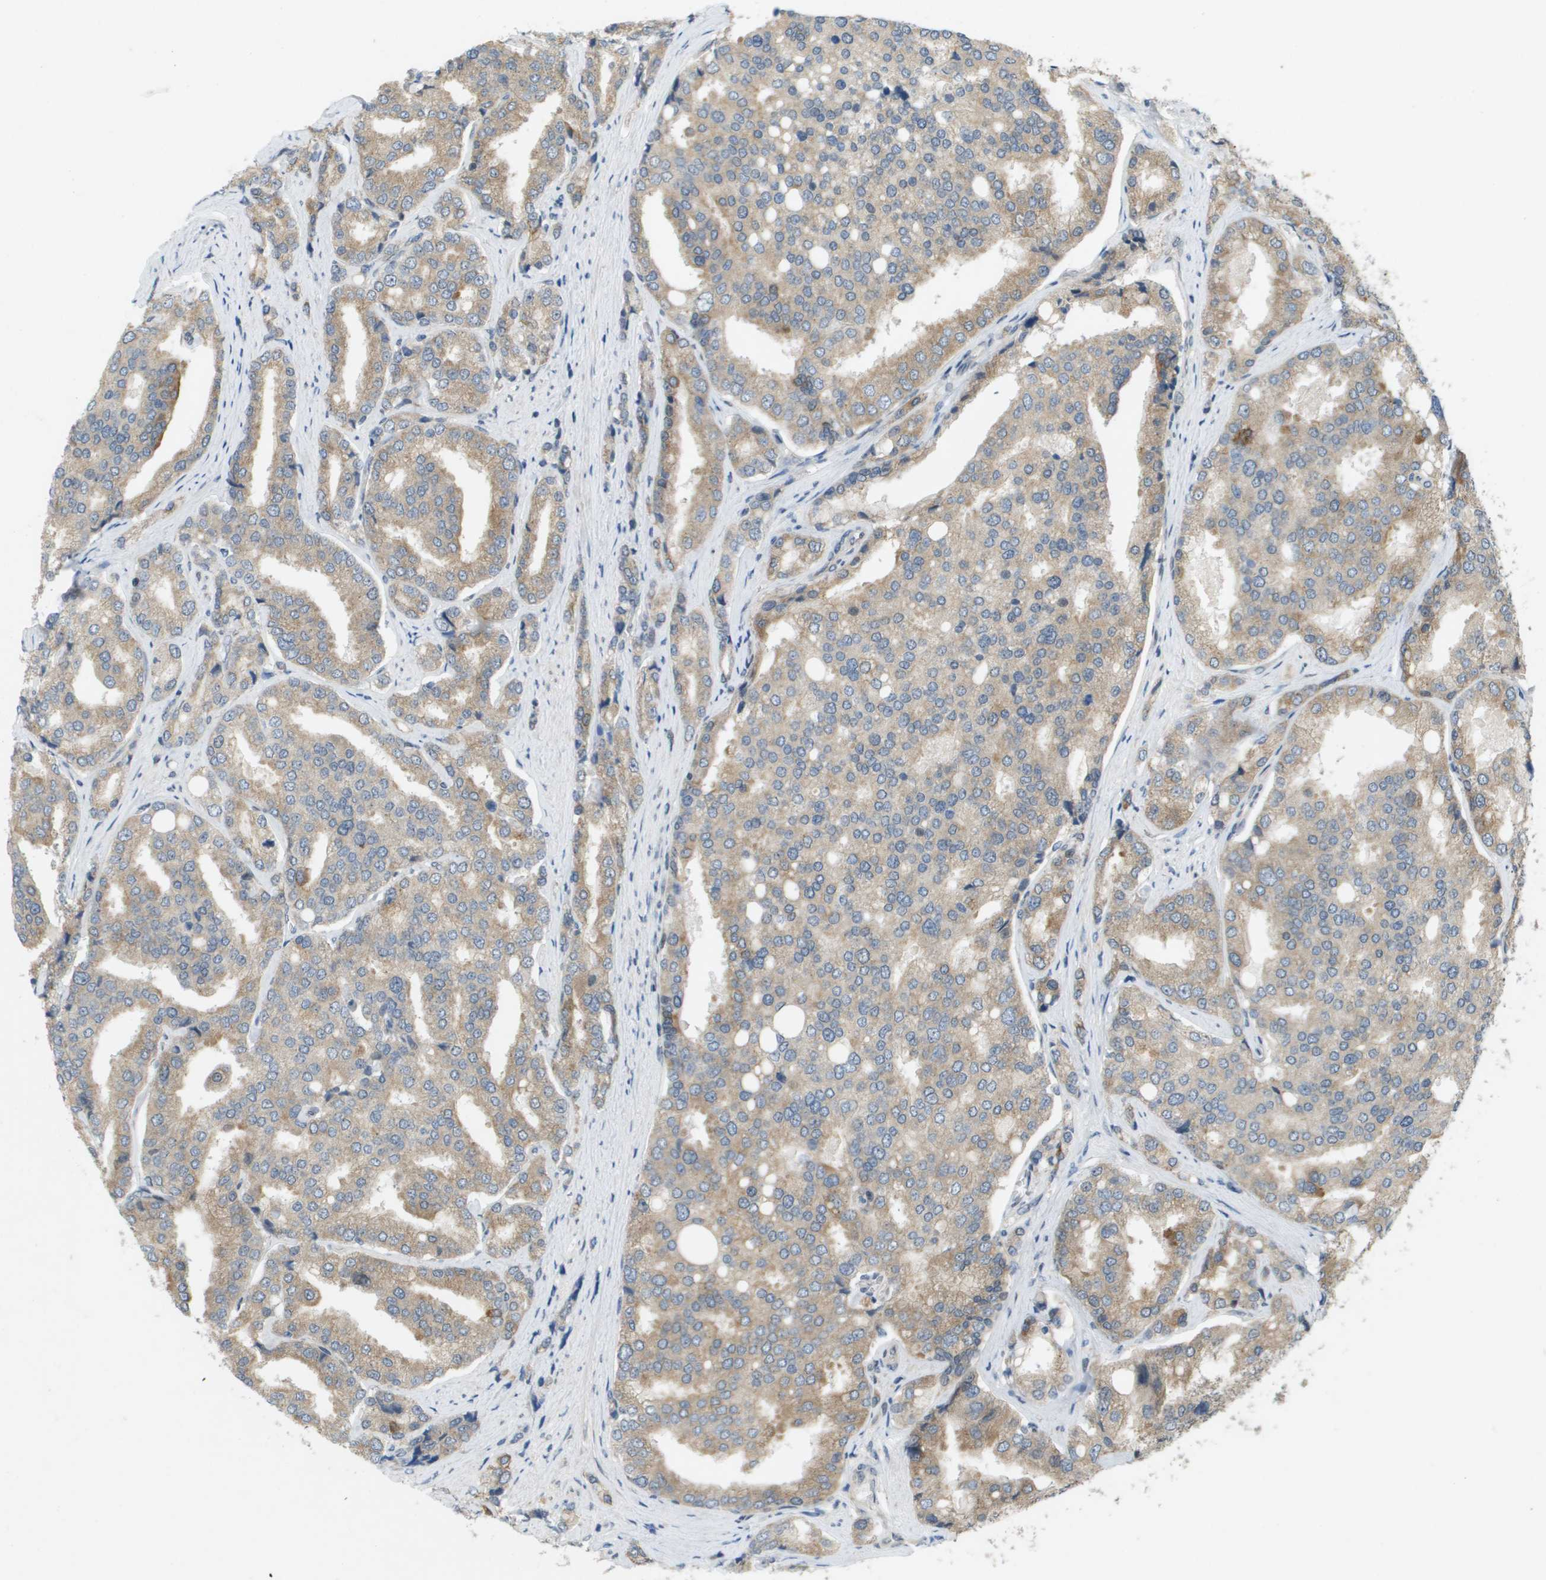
{"staining": {"intensity": "moderate", "quantity": ">75%", "location": "cytoplasmic/membranous"}, "tissue": "prostate cancer", "cell_type": "Tumor cells", "image_type": "cancer", "snomed": [{"axis": "morphology", "description": "Adenocarcinoma, High grade"}, {"axis": "topography", "description": "Prostate"}], "caption": "An immunohistochemistry (IHC) micrograph of tumor tissue is shown. Protein staining in brown highlights moderate cytoplasmic/membranous positivity in prostate cancer (high-grade adenocarcinoma) within tumor cells. The staining is performed using DAB (3,3'-diaminobenzidine) brown chromogen to label protein expression. The nuclei are counter-stained blue using hematoxylin.", "gene": "IFNLR1", "patient": {"sex": "male", "age": 50}}